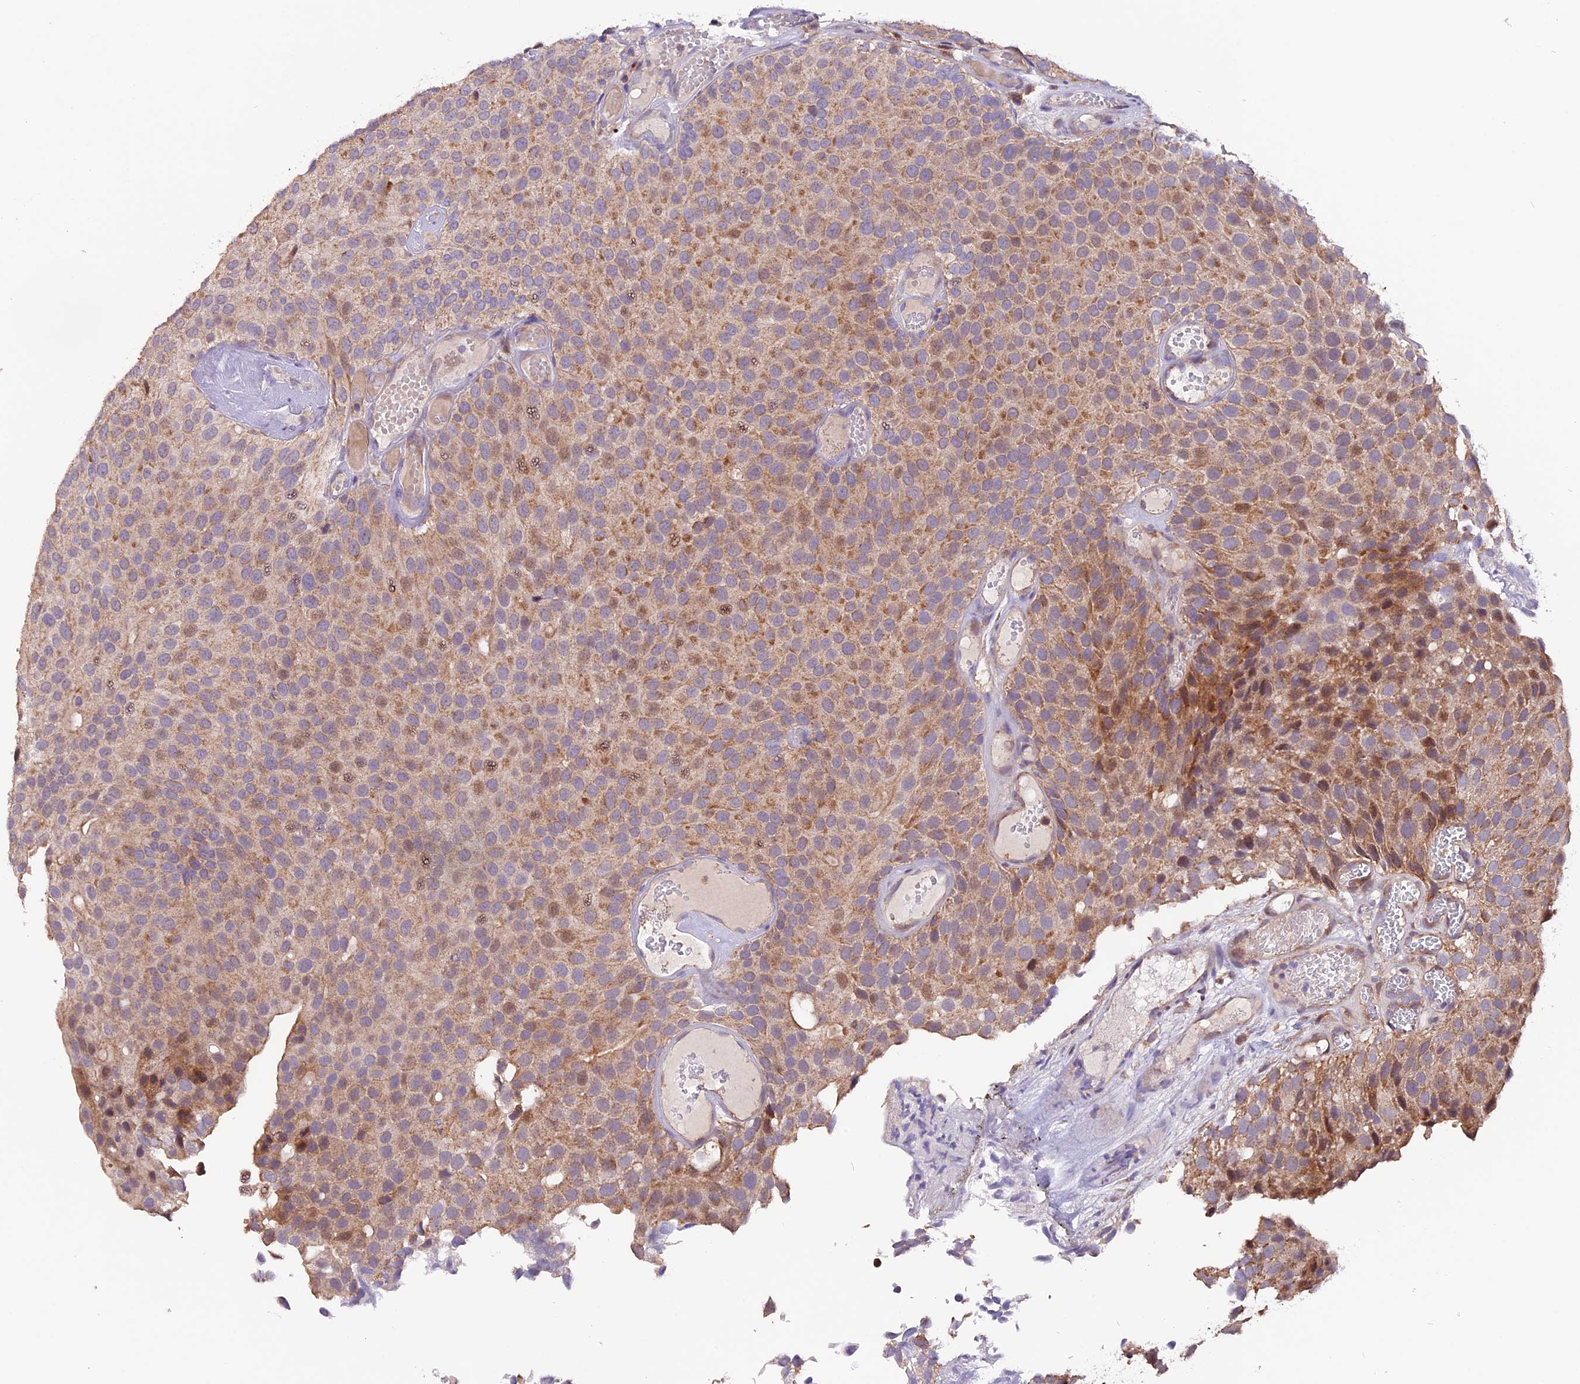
{"staining": {"intensity": "moderate", "quantity": "25%-75%", "location": "cytoplasmic/membranous"}, "tissue": "urothelial cancer", "cell_type": "Tumor cells", "image_type": "cancer", "snomed": [{"axis": "morphology", "description": "Urothelial carcinoma, Low grade"}, {"axis": "topography", "description": "Urinary bladder"}], "caption": "Immunohistochemistry (IHC) staining of urothelial carcinoma (low-grade), which displays medium levels of moderate cytoplasmic/membranous positivity in approximately 25%-75% of tumor cells indicating moderate cytoplasmic/membranous protein positivity. The staining was performed using DAB (brown) for protein detection and nuclei were counterstained in hematoxylin (blue).", "gene": "DDX28", "patient": {"sex": "male", "age": 89}}